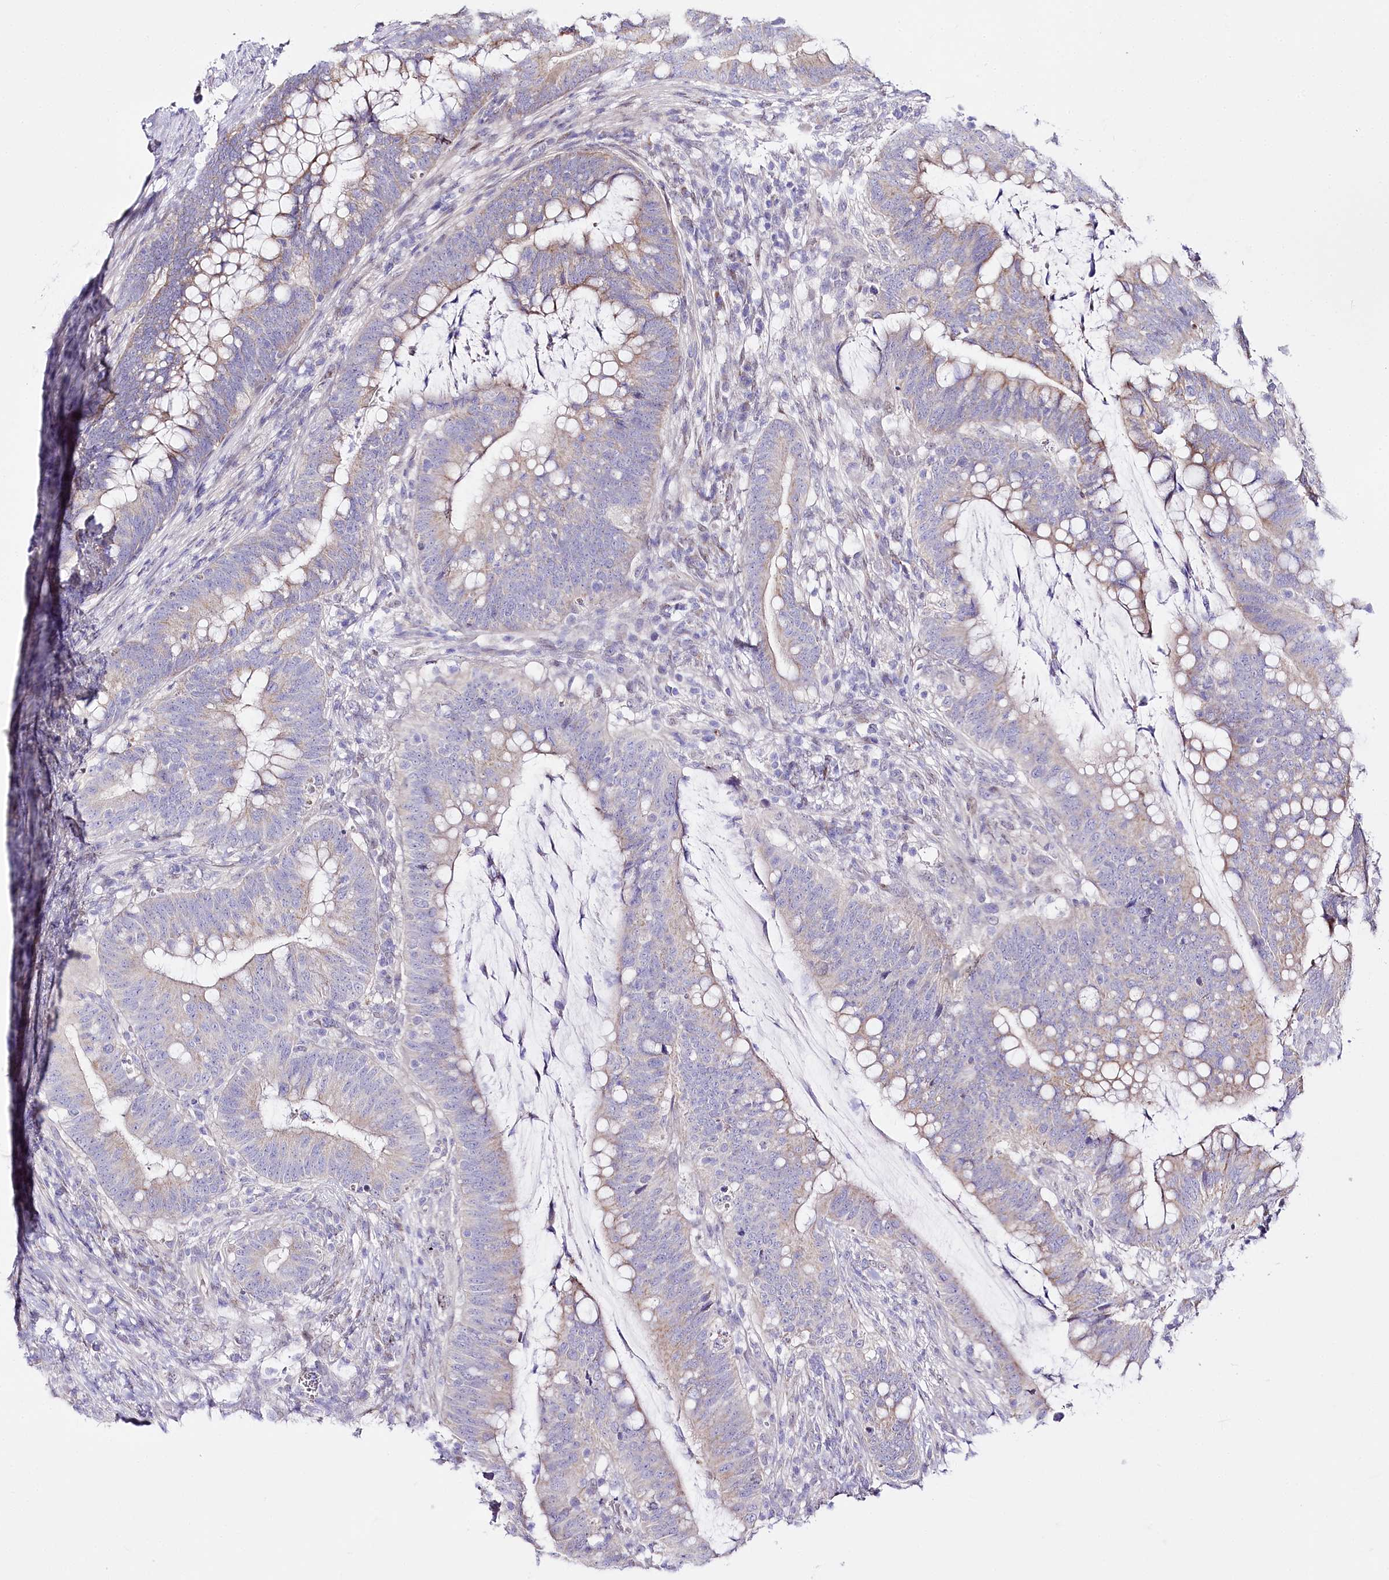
{"staining": {"intensity": "weak", "quantity": "25%-75%", "location": "cytoplasmic/membranous"}, "tissue": "colorectal cancer", "cell_type": "Tumor cells", "image_type": "cancer", "snomed": [{"axis": "morphology", "description": "Adenocarcinoma, NOS"}, {"axis": "topography", "description": "Colon"}], "caption": "Colorectal cancer stained for a protein exhibits weak cytoplasmic/membranous positivity in tumor cells. The staining was performed using DAB to visualize the protein expression in brown, while the nuclei were stained in blue with hematoxylin (Magnification: 20x).", "gene": "ZNF226", "patient": {"sex": "female", "age": 66}}